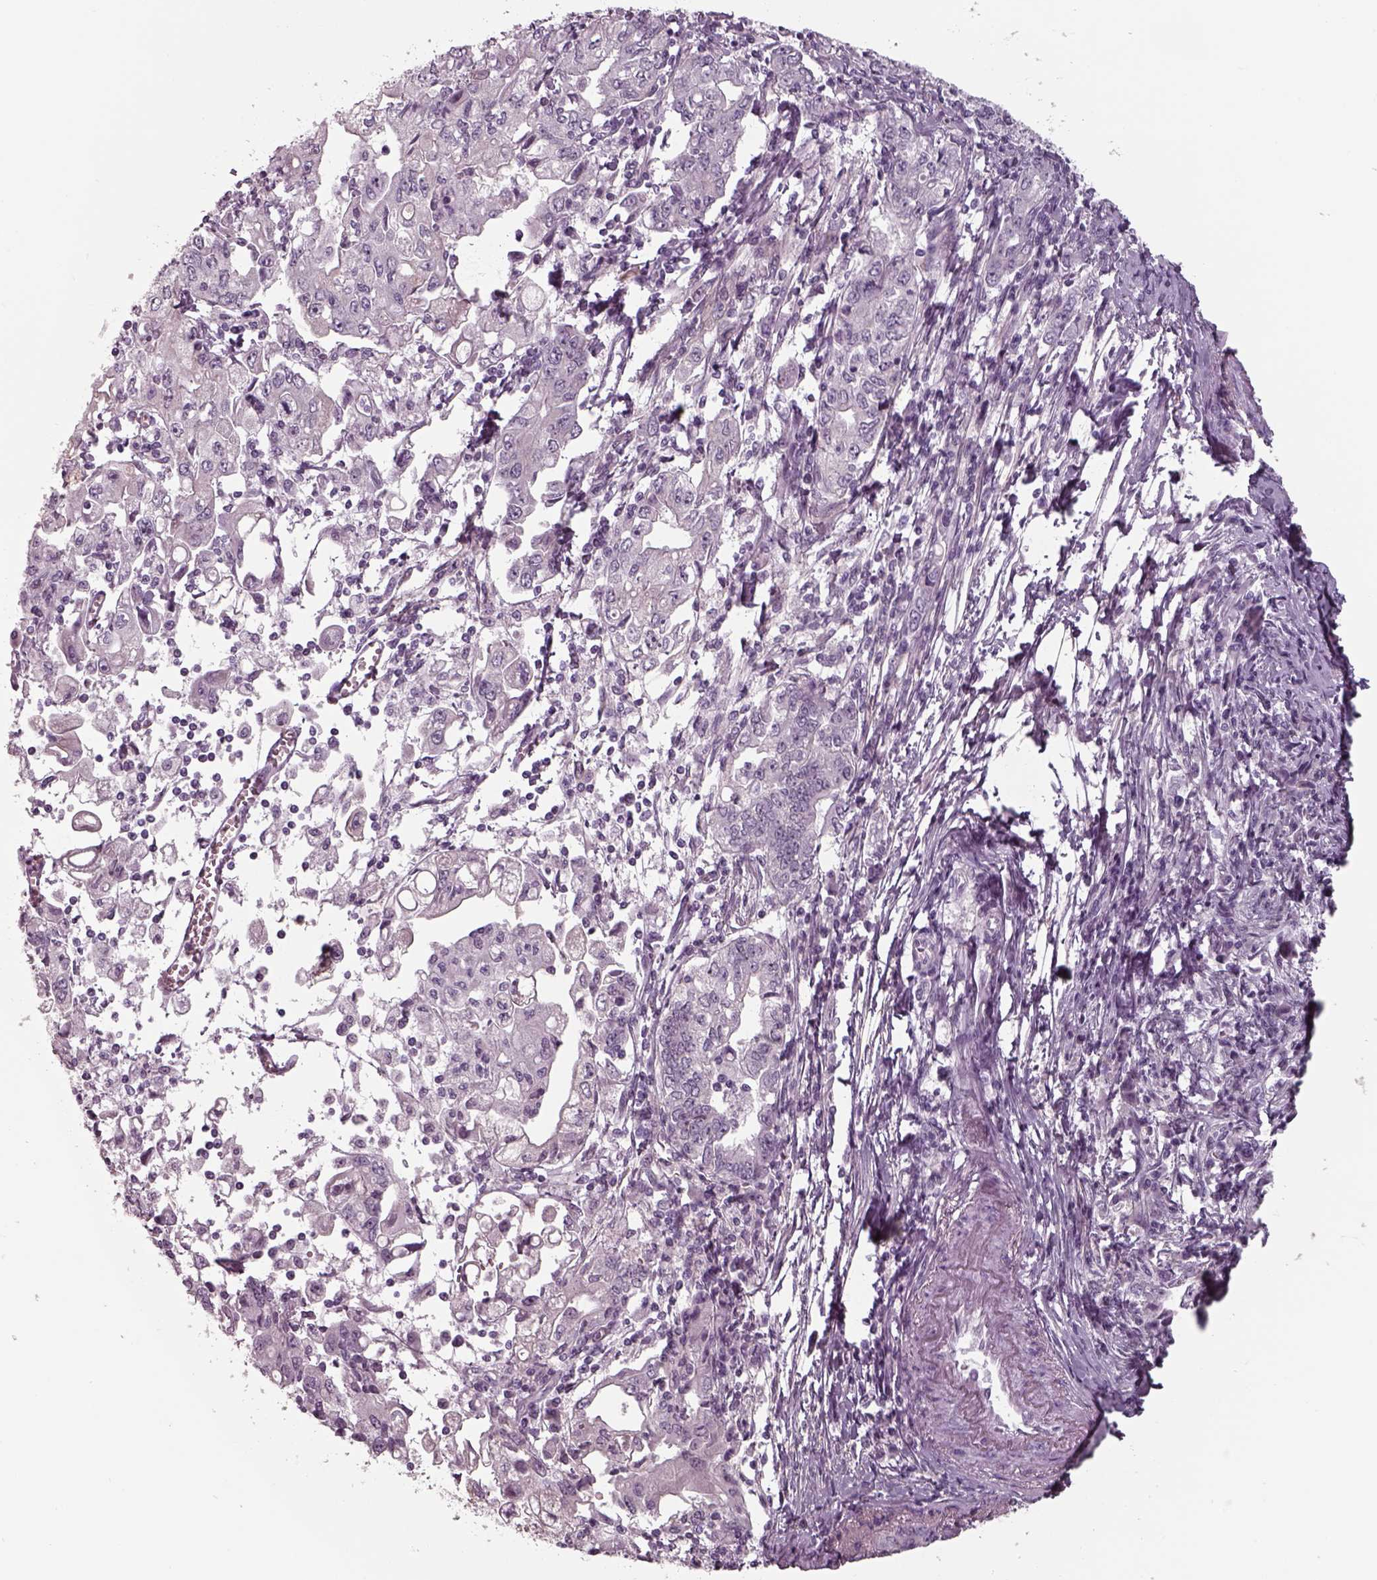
{"staining": {"intensity": "negative", "quantity": "none", "location": "none"}, "tissue": "stomach cancer", "cell_type": "Tumor cells", "image_type": "cancer", "snomed": [{"axis": "morphology", "description": "Adenocarcinoma, NOS"}, {"axis": "topography", "description": "Stomach, lower"}], "caption": "Adenocarcinoma (stomach) was stained to show a protein in brown. There is no significant staining in tumor cells. (Stains: DAB IHC with hematoxylin counter stain, Microscopy: brightfield microscopy at high magnification).", "gene": "SEPTIN14", "patient": {"sex": "female", "age": 72}}